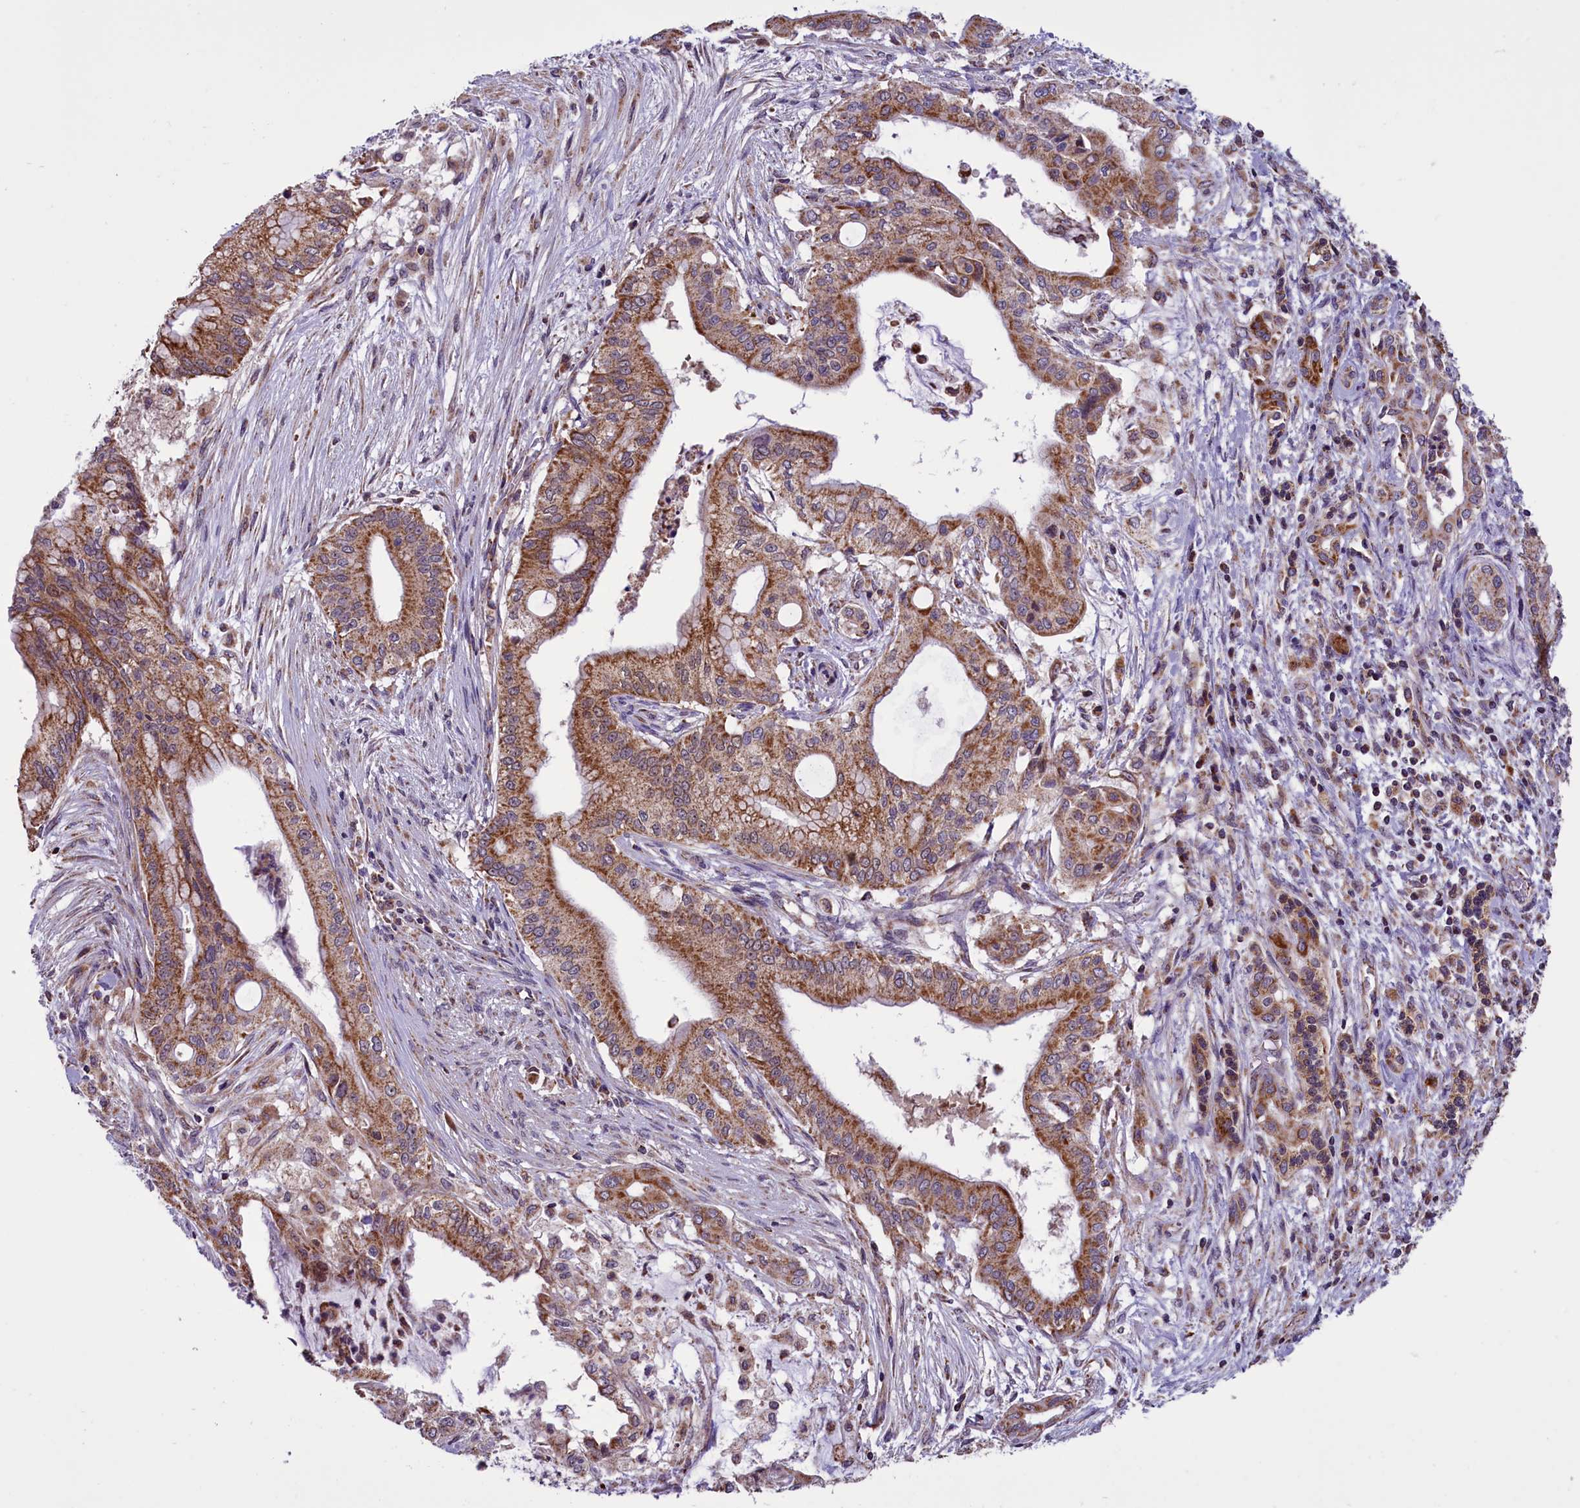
{"staining": {"intensity": "moderate", "quantity": ">75%", "location": "cytoplasmic/membranous"}, "tissue": "pancreatic cancer", "cell_type": "Tumor cells", "image_type": "cancer", "snomed": [{"axis": "morphology", "description": "Adenocarcinoma, NOS"}, {"axis": "topography", "description": "Pancreas"}], "caption": "Brown immunohistochemical staining in human pancreatic cancer (adenocarcinoma) exhibits moderate cytoplasmic/membranous staining in about >75% of tumor cells.", "gene": "GLRX5", "patient": {"sex": "male", "age": 46}}